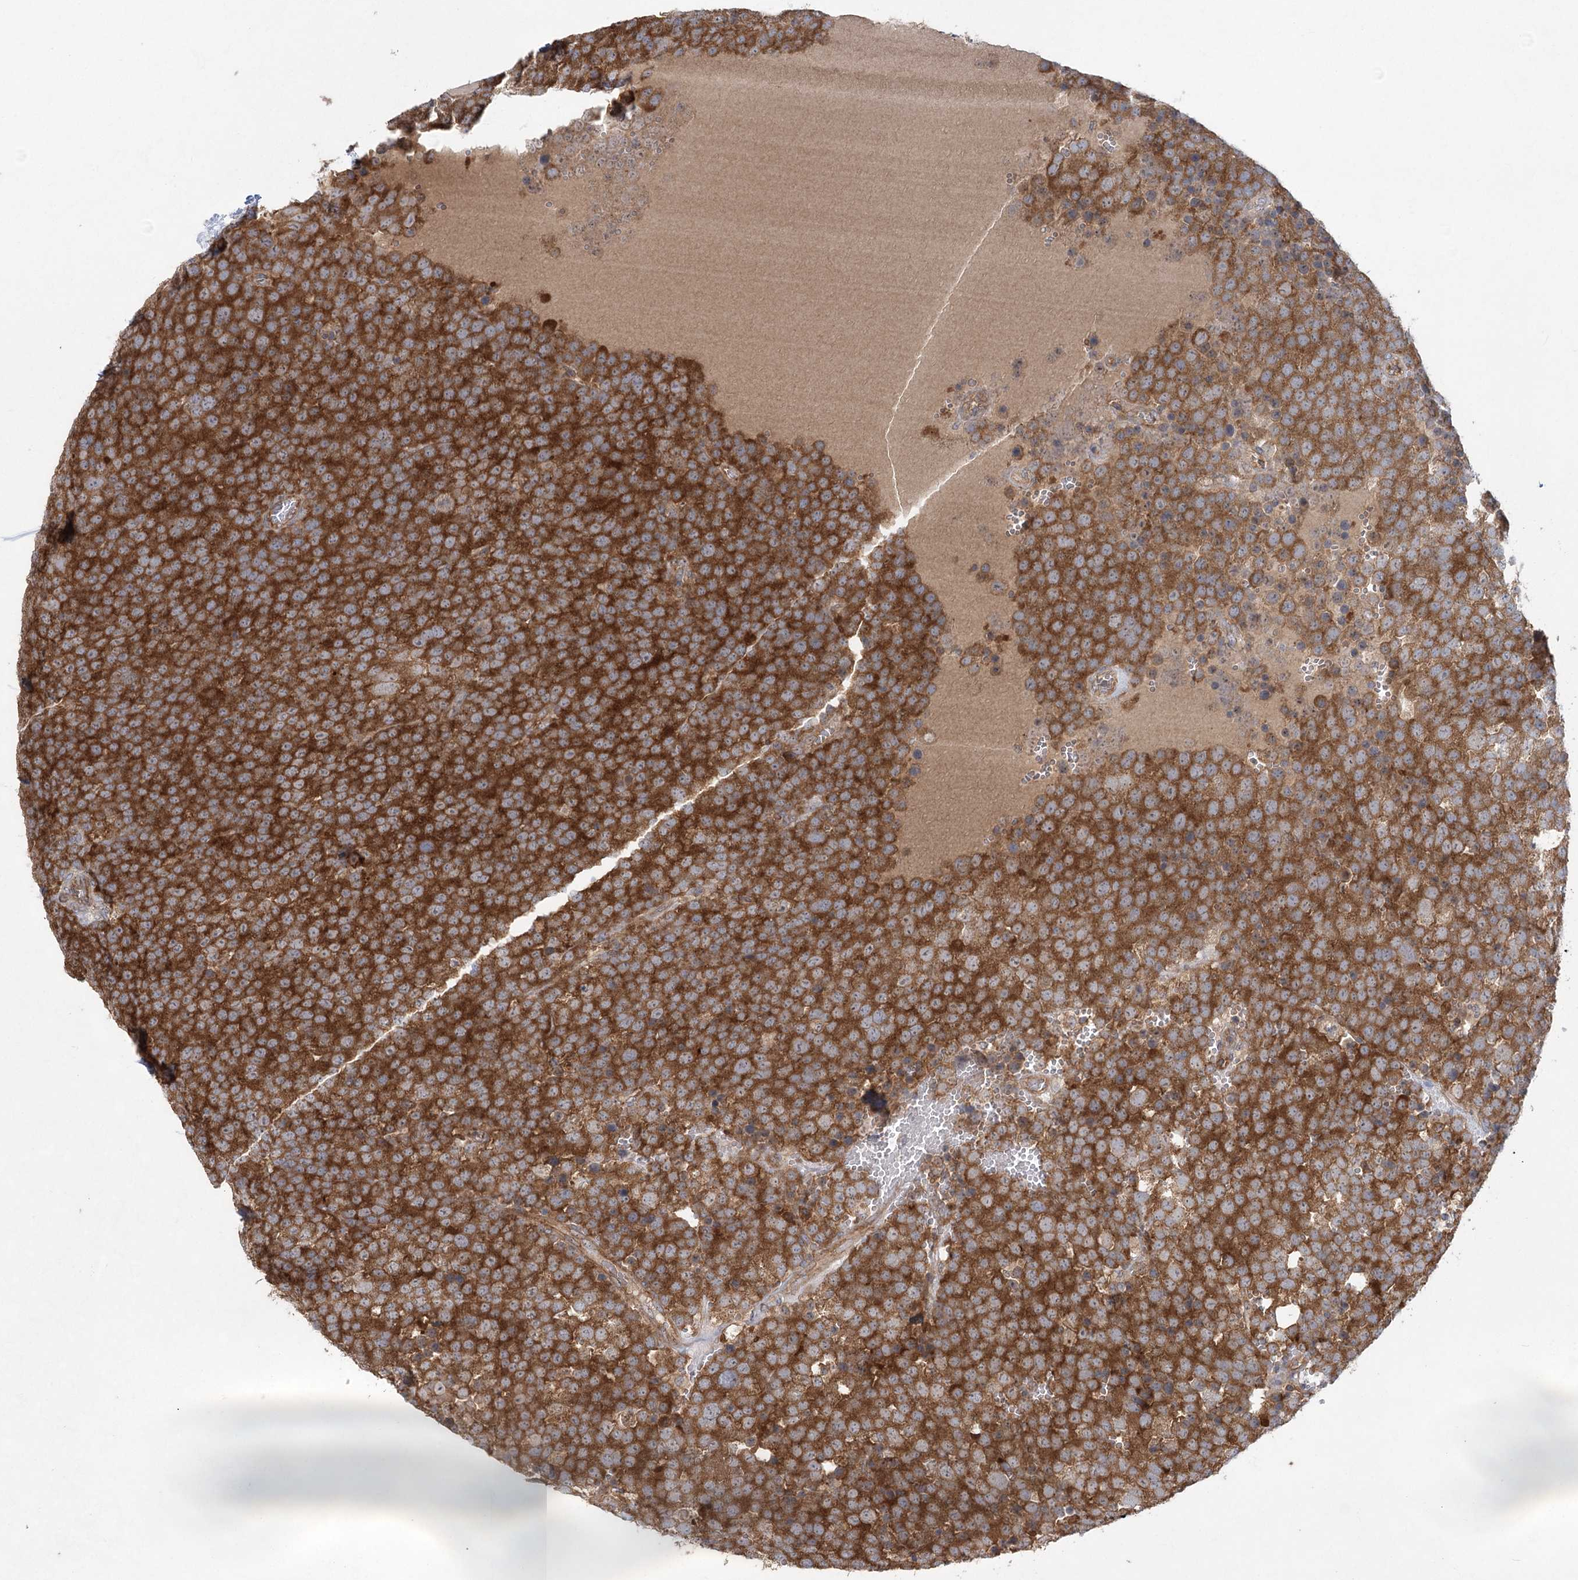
{"staining": {"intensity": "strong", "quantity": ">75%", "location": "cytoplasmic/membranous"}, "tissue": "testis cancer", "cell_type": "Tumor cells", "image_type": "cancer", "snomed": [{"axis": "morphology", "description": "Seminoma, NOS"}, {"axis": "topography", "description": "Testis"}], "caption": "About >75% of tumor cells in testis seminoma demonstrate strong cytoplasmic/membranous protein expression as visualized by brown immunohistochemical staining.", "gene": "EIF3A", "patient": {"sex": "male", "age": 71}}